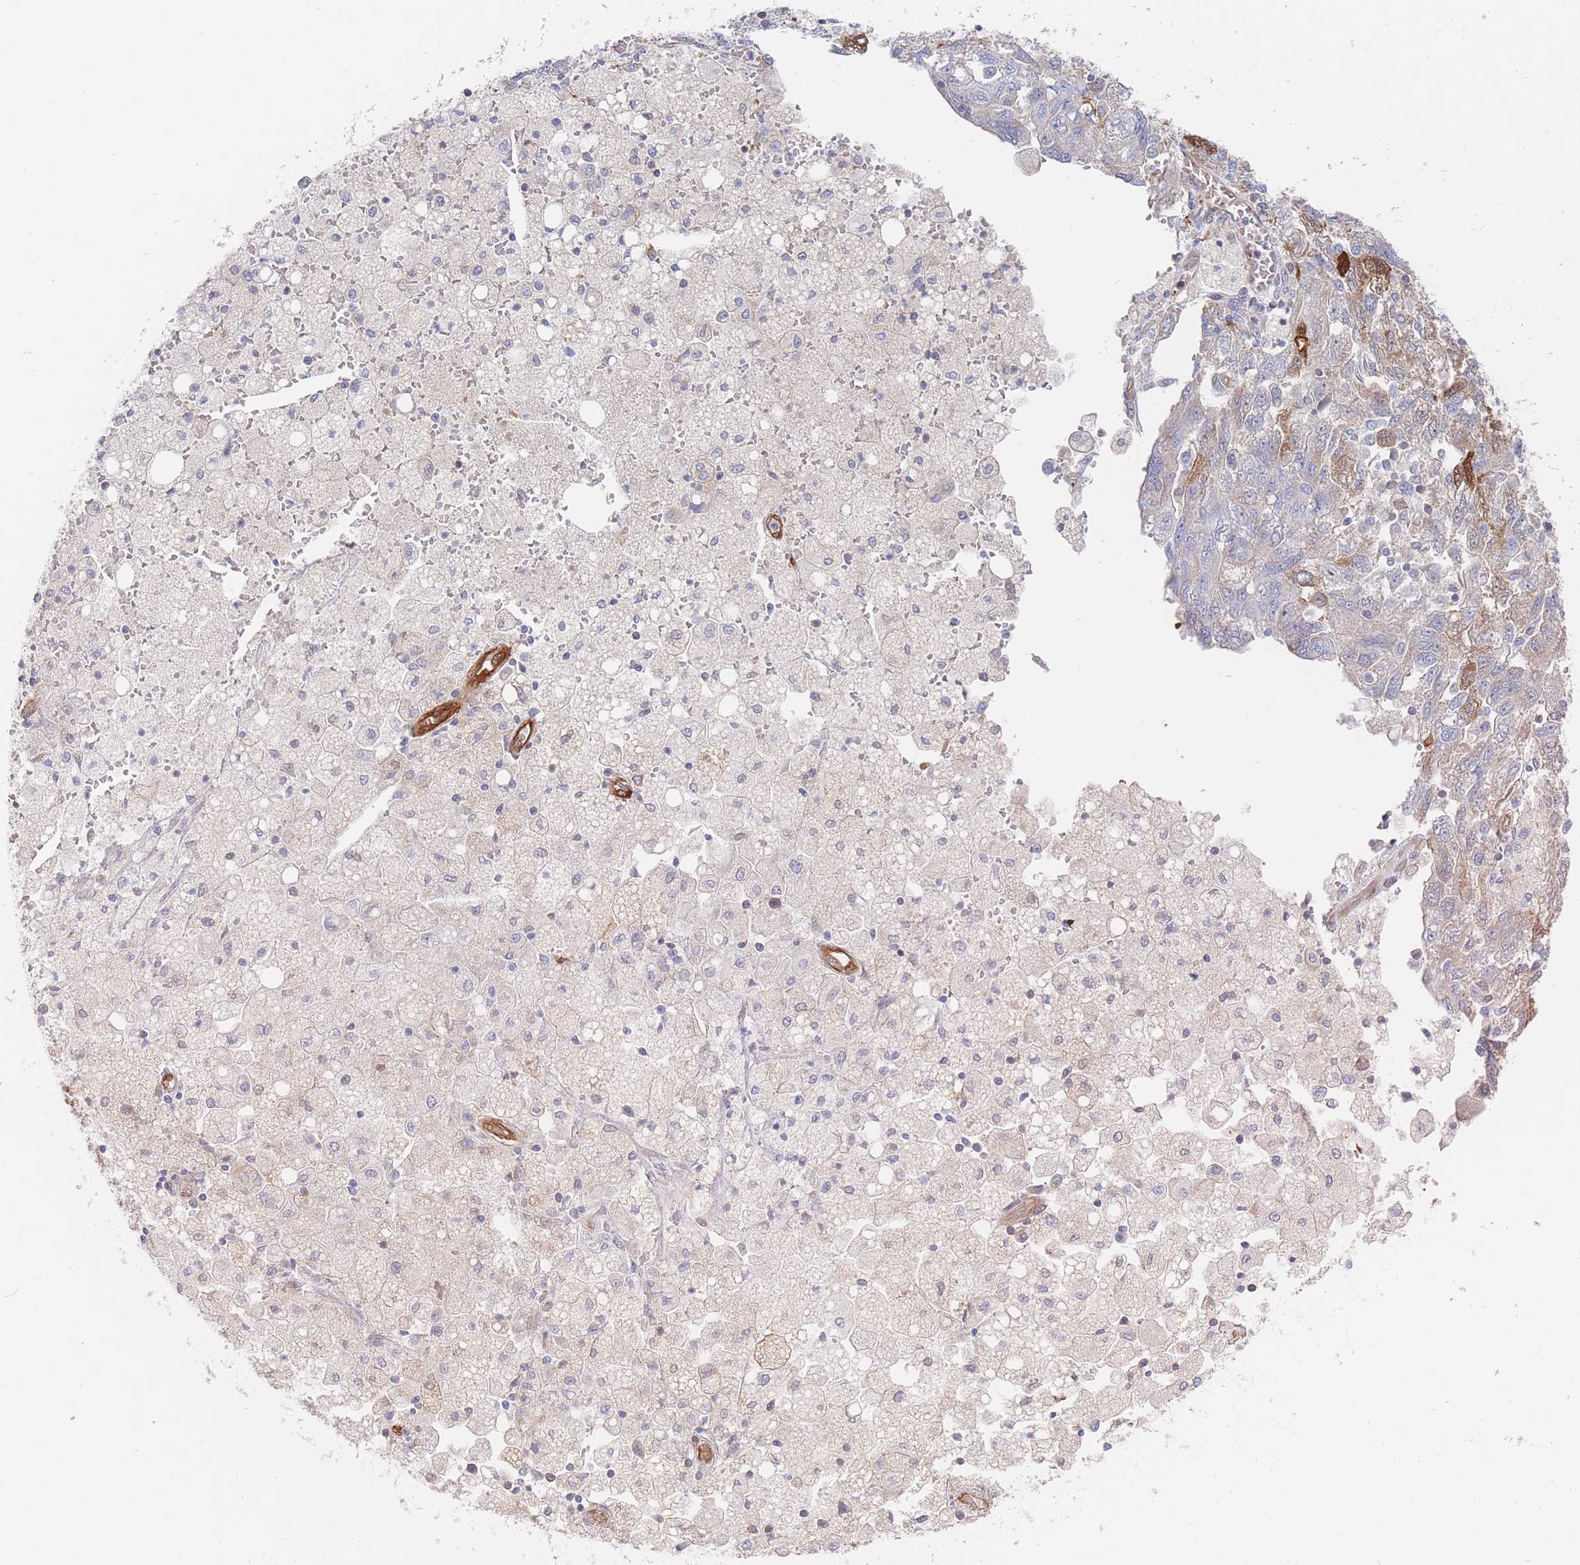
{"staining": {"intensity": "moderate", "quantity": "<25%", "location": "cytoplasmic/membranous,nuclear"}, "tissue": "ovarian cancer", "cell_type": "Tumor cells", "image_type": "cancer", "snomed": [{"axis": "morphology", "description": "Carcinoma, NOS"}, {"axis": "morphology", "description": "Cystadenocarcinoma, serous, NOS"}, {"axis": "topography", "description": "Ovary"}], "caption": "This micrograph reveals immunohistochemistry staining of ovarian carcinoma, with low moderate cytoplasmic/membranous and nuclear positivity in approximately <25% of tumor cells.", "gene": "G6PC1", "patient": {"sex": "female", "age": 69}}